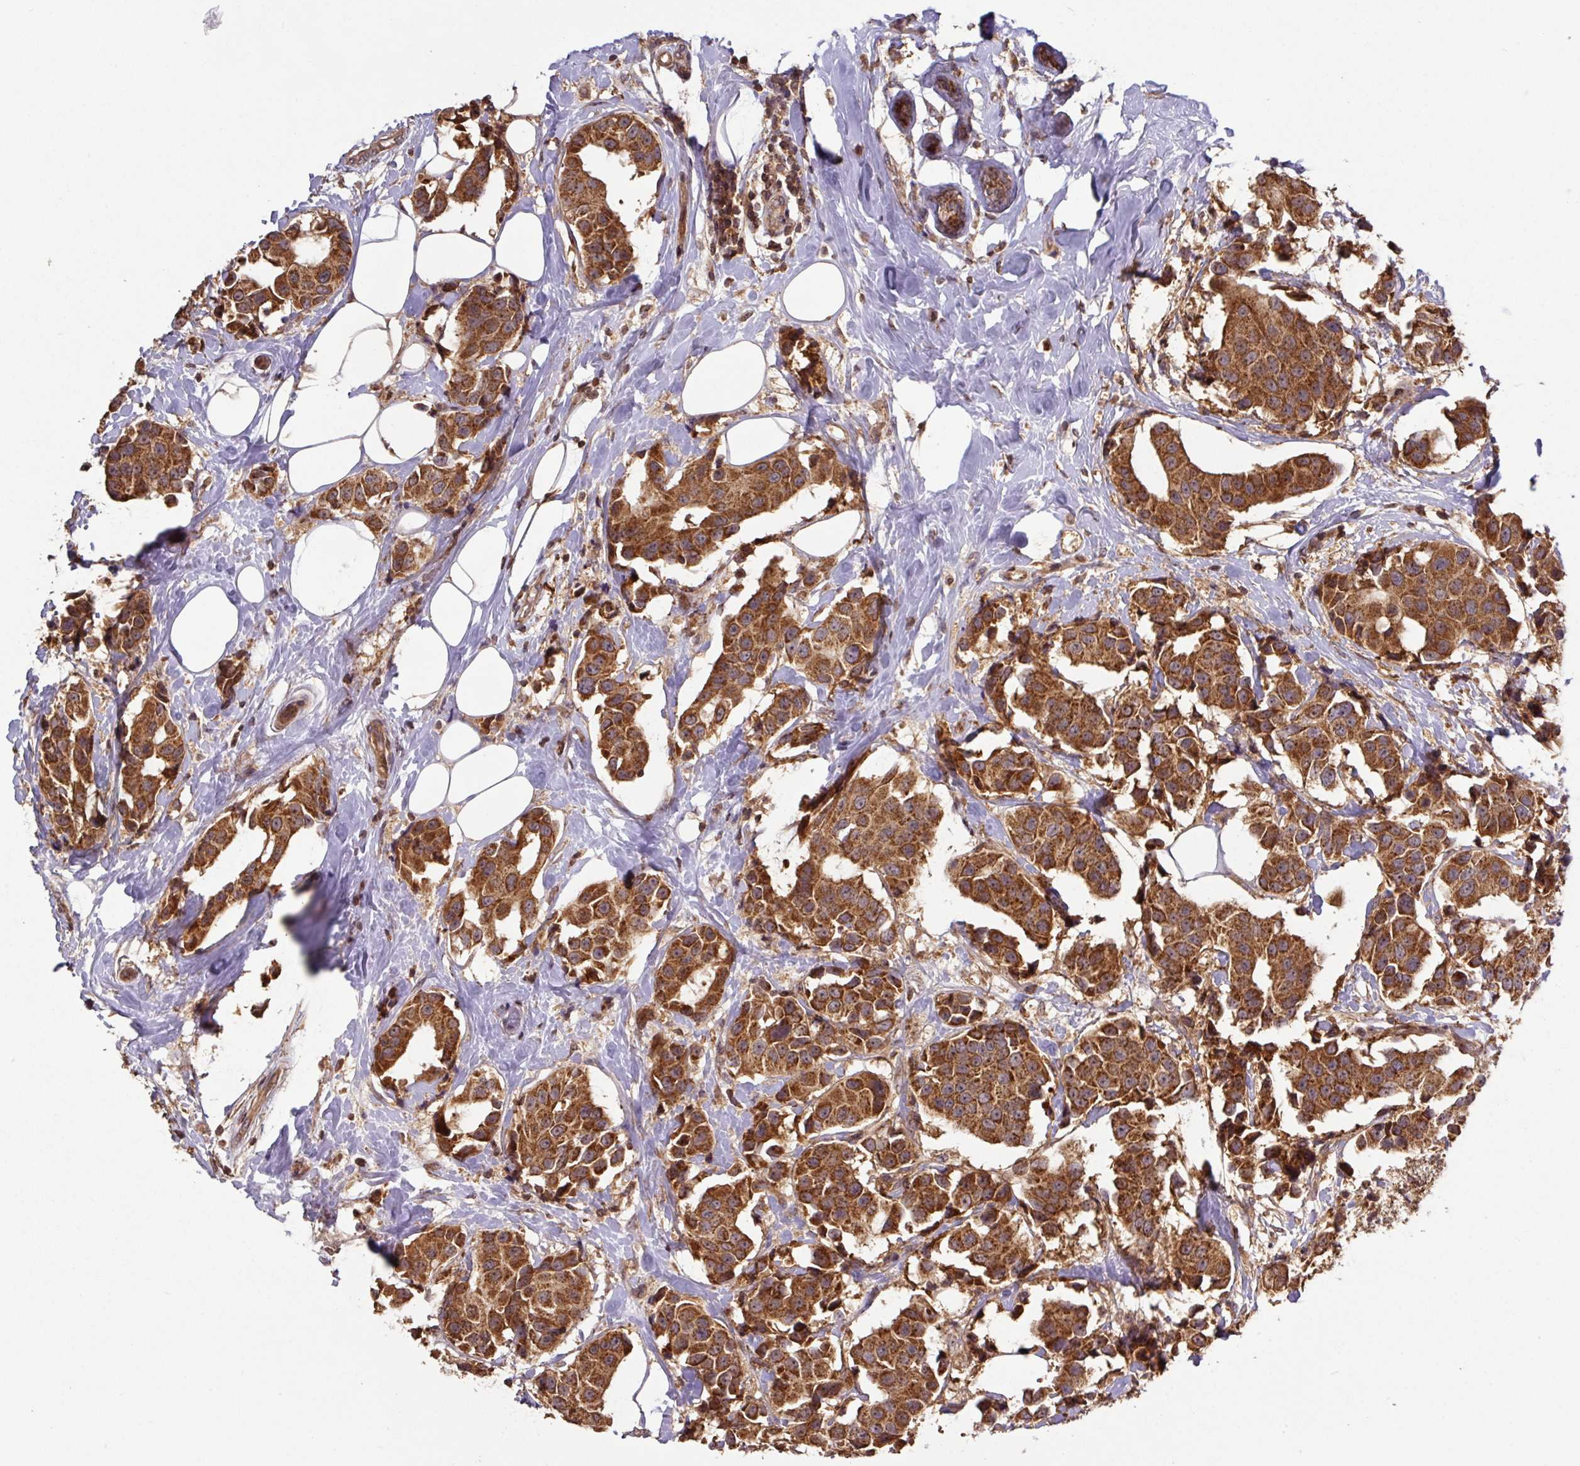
{"staining": {"intensity": "strong", "quantity": ">75%", "location": "cytoplasmic/membranous"}, "tissue": "breast cancer", "cell_type": "Tumor cells", "image_type": "cancer", "snomed": [{"axis": "morphology", "description": "Normal tissue, NOS"}, {"axis": "morphology", "description": "Duct carcinoma"}, {"axis": "topography", "description": "Breast"}], "caption": "Immunohistochemistry (IHC) (DAB (3,3'-diaminobenzidine)) staining of intraductal carcinoma (breast) displays strong cytoplasmic/membranous protein positivity in approximately >75% of tumor cells.", "gene": "MRRF", "patient": {"sex": "female", "age": 39}}